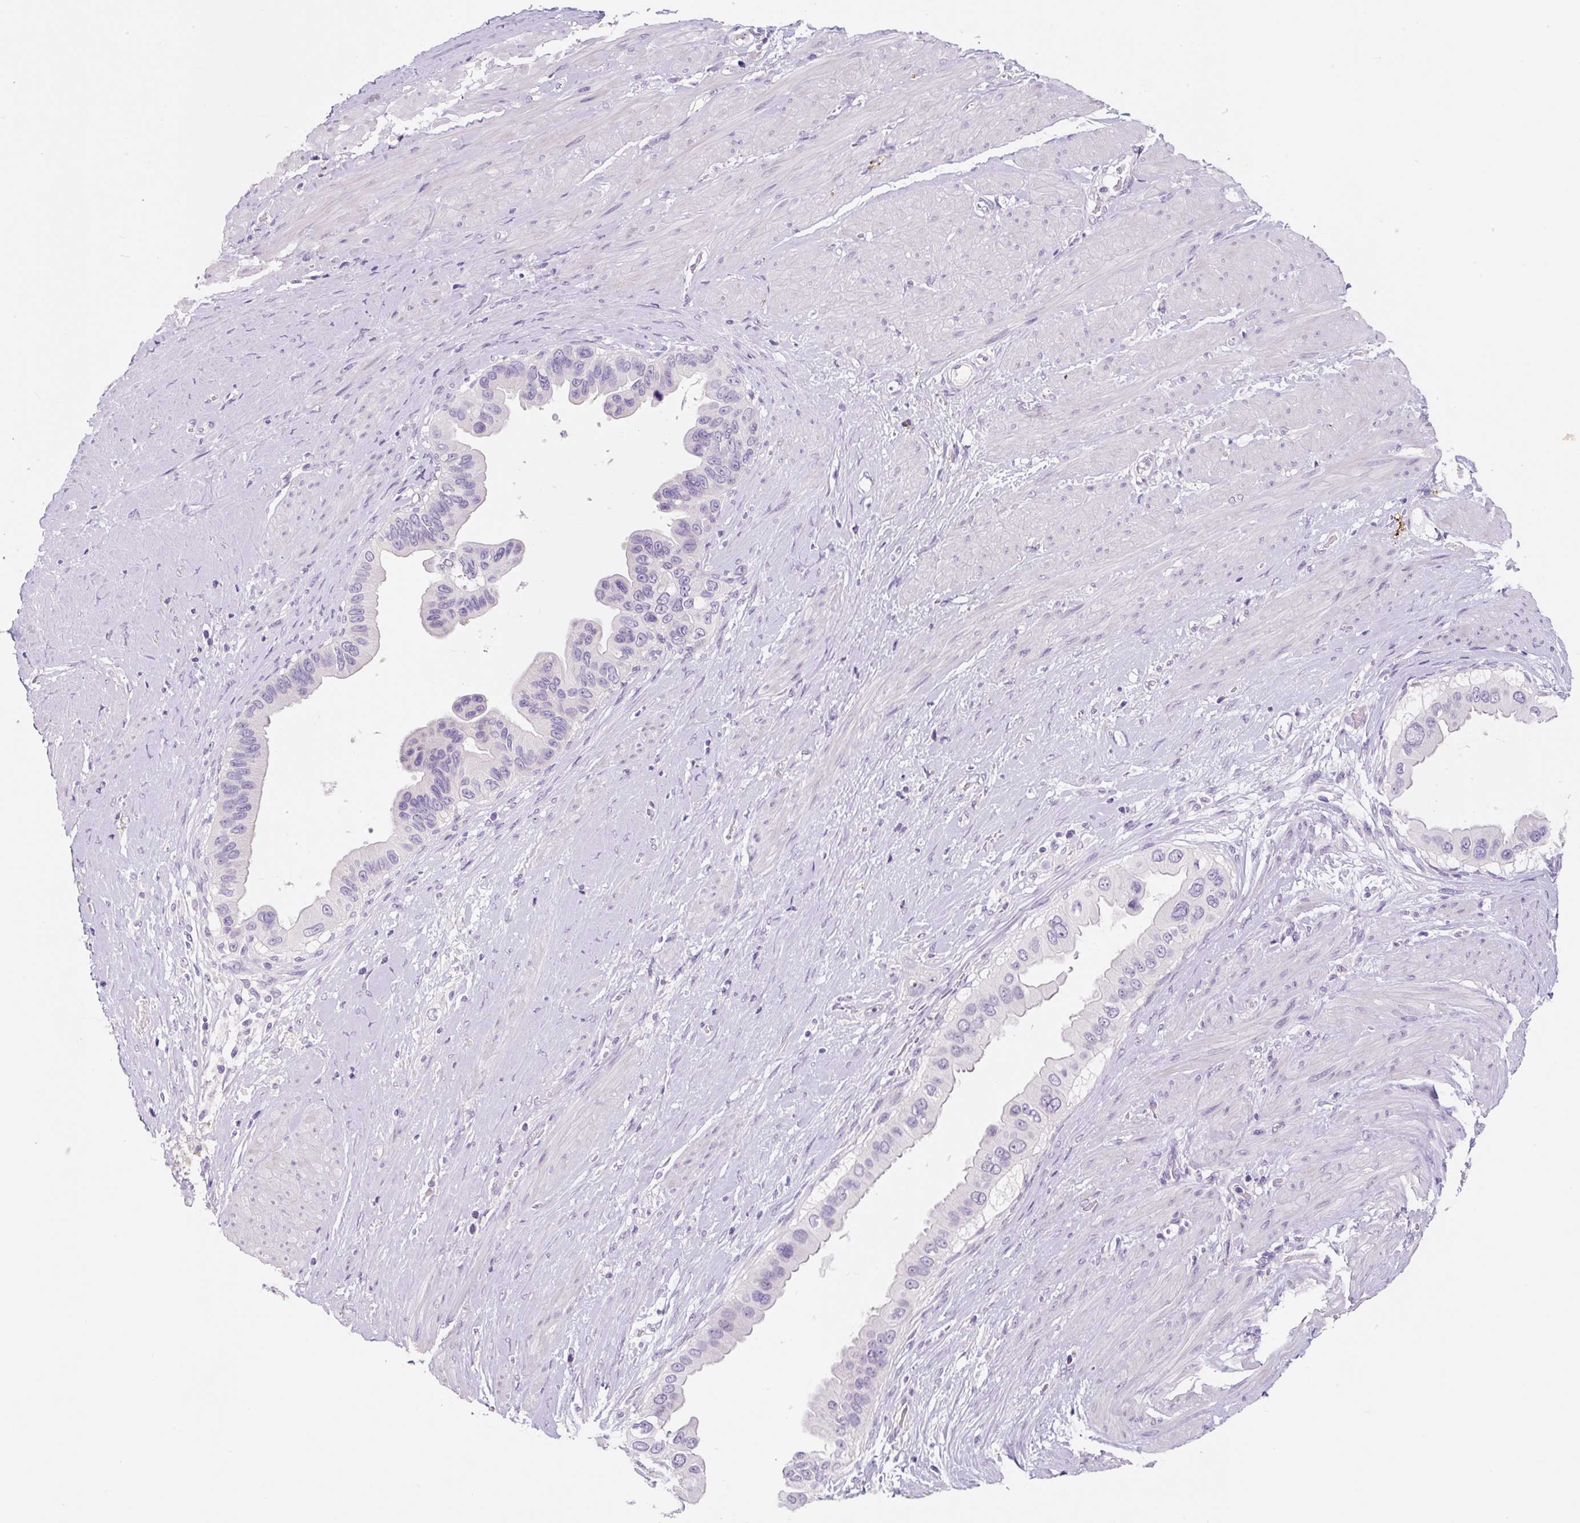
{"staining": {"intensity": "negative", "quantity": "none", "location": "none"}, "tissue": "pancreatic cancer", "cell_type": "Tumor cells", "image_type": "cancer", "snomed": [{"axis": "morphology", "description": "Adenocarcinoma, NOS"}, {"axis": "topography", "description": "Pancreas"}], "caption": "Immunohistochemistry micrograph of neoplastic tissue: human adenocarcinoma (pancreatic) stained with DAB (3,3'-diaminobenzidine) demonstrates no significant protein staining in tumor cells.", "gene": "SYP", "patient": {"sex": "female", "age": 56}}